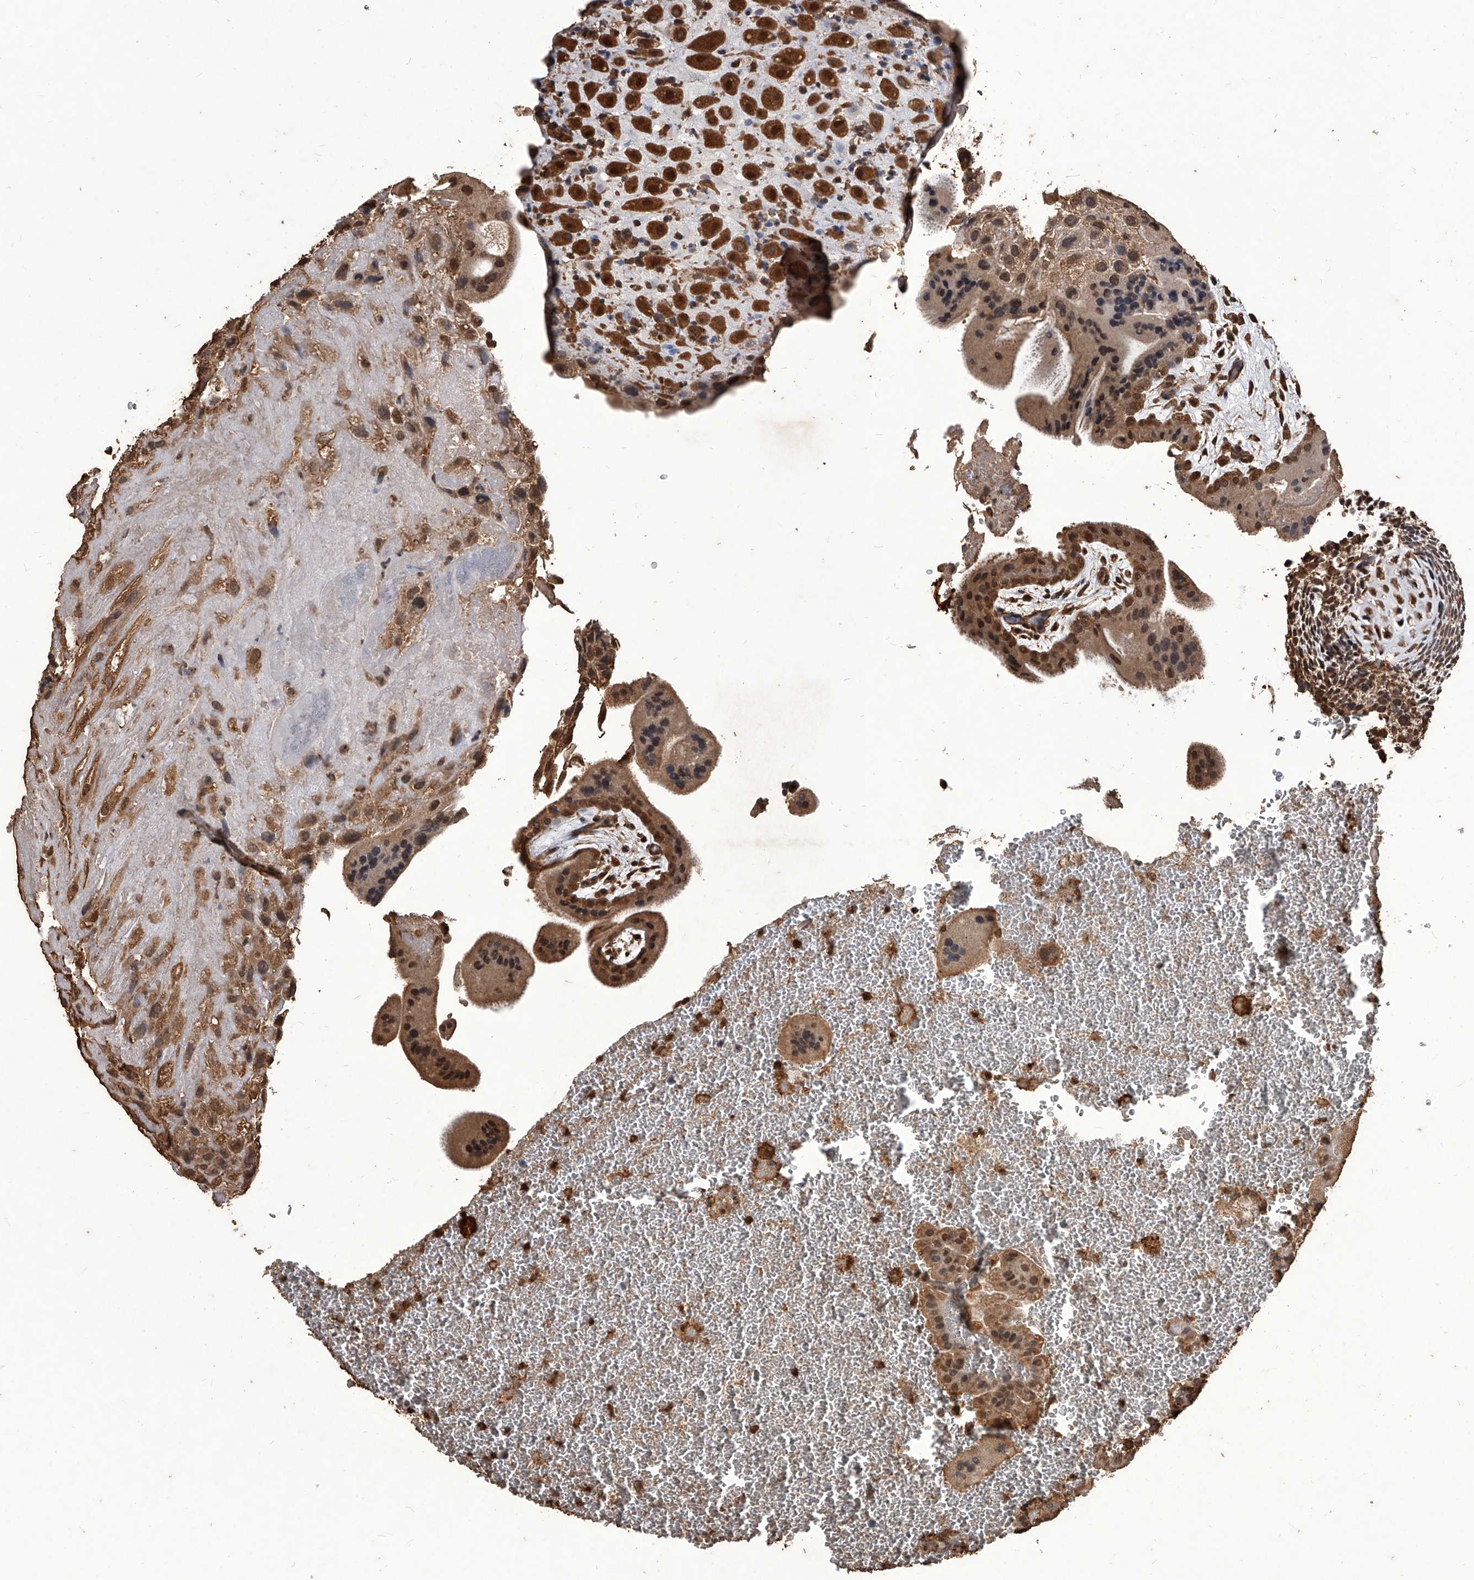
{"staining": {"intensity": "strong", "quantity": "<25%", "location": "cytoplasmic/membranous,nuclear"}, "tissue": "placenta", "cell_type": "Decidual cells", "image_type": "normal", "snomed": [{"axis": "morphology", "description": "Normal tissue, NOS"}, {"axis": "topography", "description": "Placenta"}], "caption": "Protein expression analysis of normal human placenta reveals strong cytoplasmic/membranous,nuclear staining in approximately <25% of decidual cells. The staining was performed using DAB (3,3'-diaminobenzidine) to visualize the protein expression in brown, while the nuclei were stained in blue with hematoxylin (Magnification: 20x).", "gene": "FBXL4", "patient": {"sex": "female", "age": 35}}